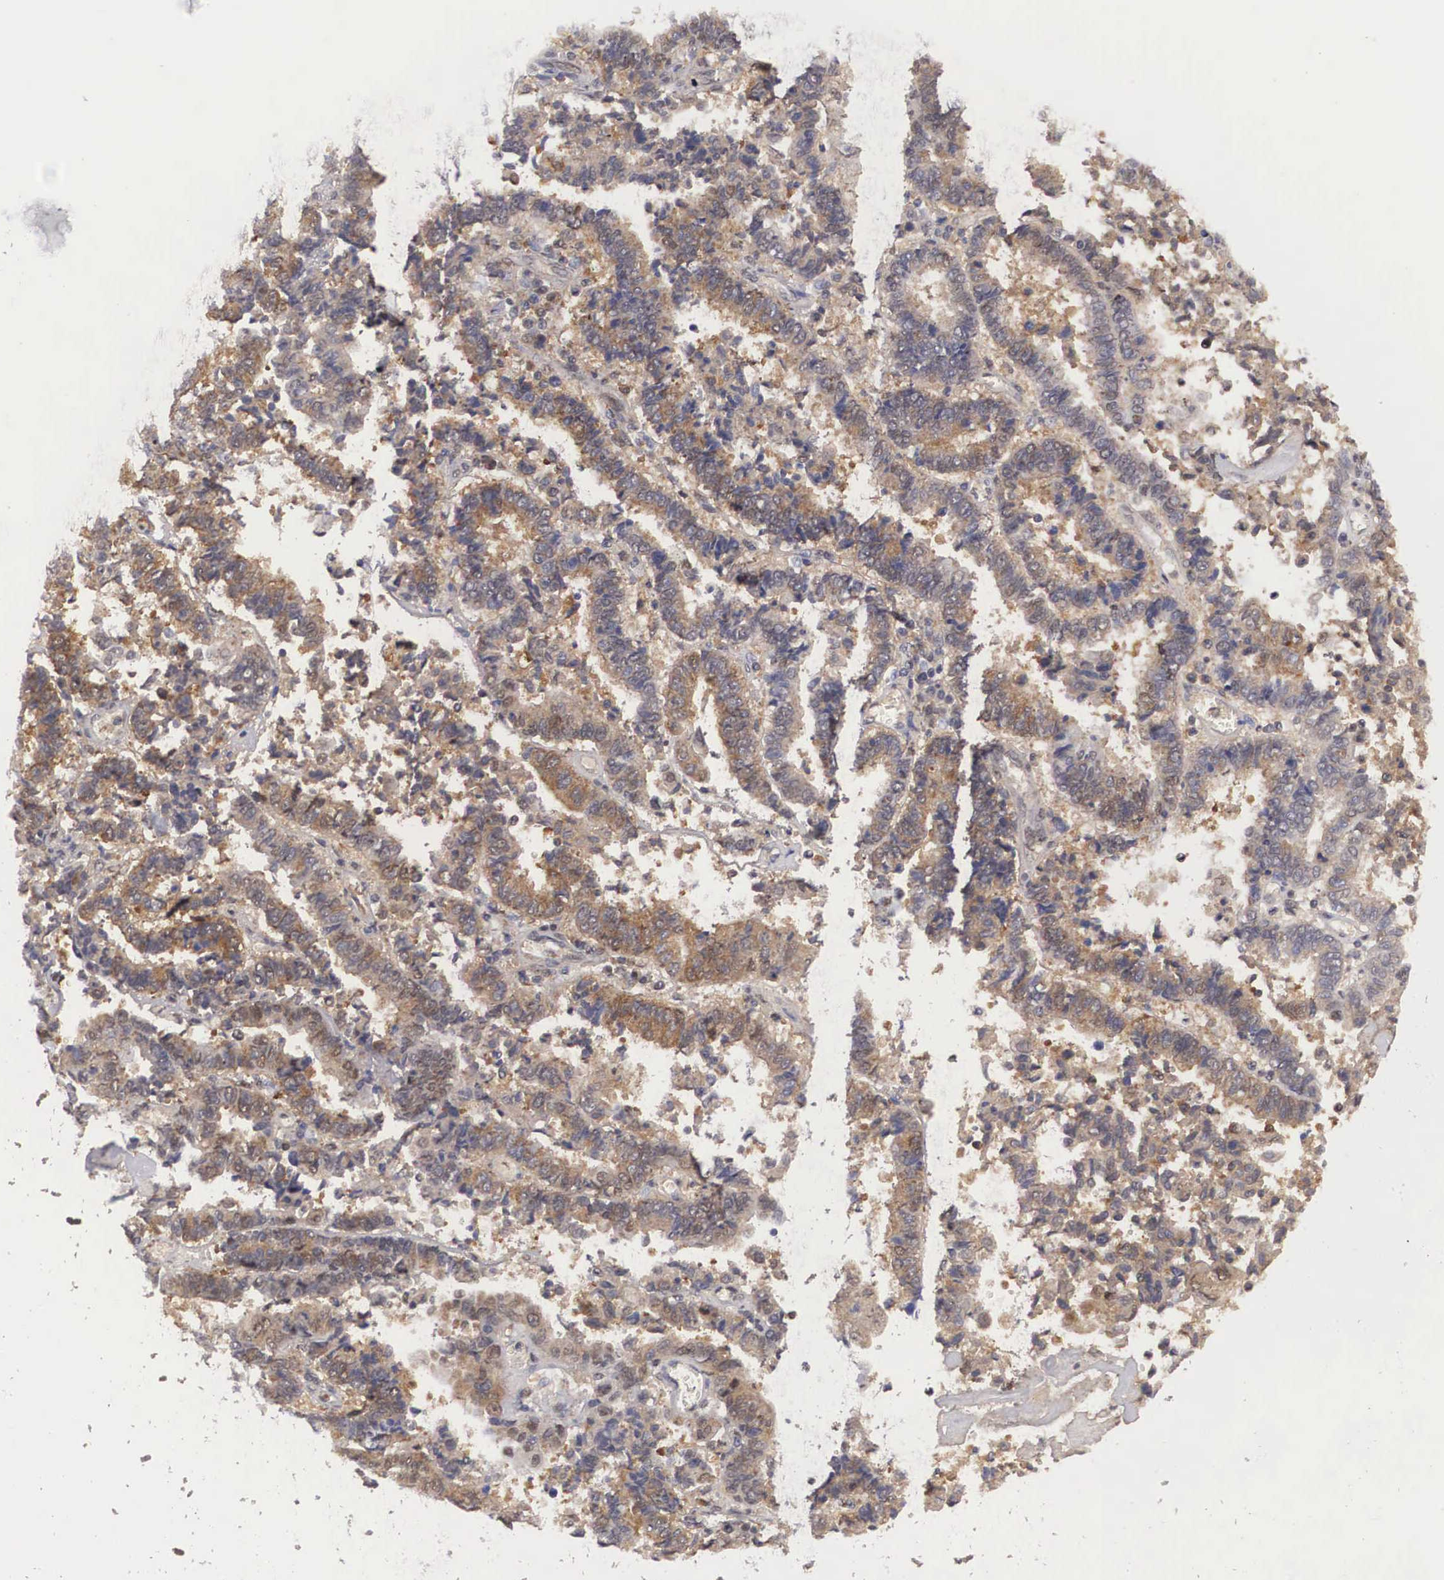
{"staining": {"intensity": "moderate", "quantity": "25%-75%", "location": "cytoplasmic/membranous"}, "tissue": "endometrial cancer", "cell_type": "Tumor cells", "image_type": "cancer", "snomed": [{"axis": "morphology", "description": "Adenocarcinoma, NOS"}, {"axis": "topography", "description": "Endometrium"}], "caption": "This is an image of immunohistochemistry staining of adenocarcinoma (endometrial), which shows moderate staining in the cytoplasmic/membranous of tumor cells.", "gene": "ADSL", "patient": {"sex": "female", "age": 75}}